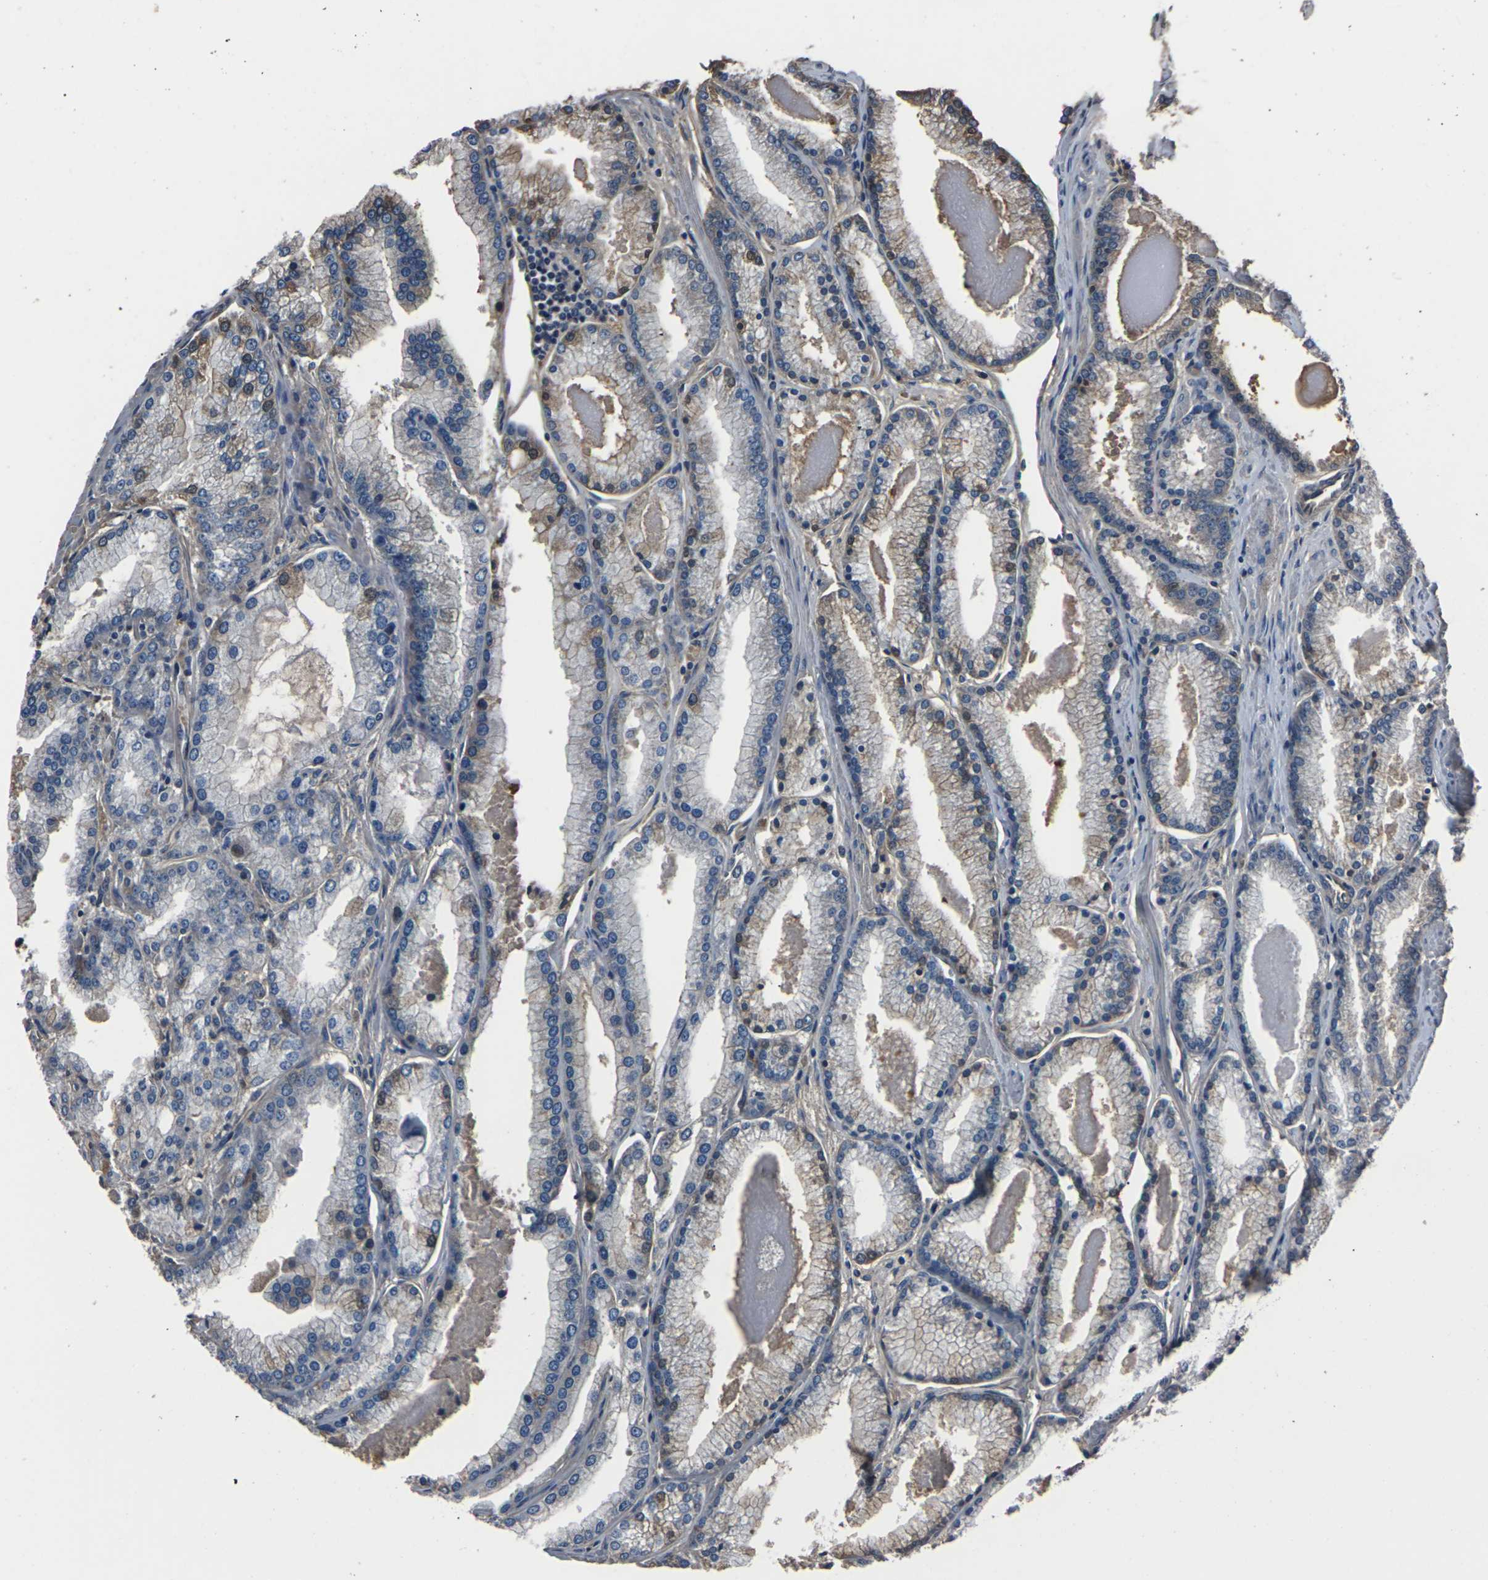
{"staining": {"intensity": "weak", "quantity": "<25%", "location": "cytoplasmic/membranous"}, "tissue": "prostate cancer", "cell_type": "Tumor cells", "image_type": "cancer", "snomed": [{"axis": "morphology", "description": "Adenocarcinoma, High grade"}, {"axis": "topography", "description": "Prostate"}], "caption": "The IHC image has no significant expression in tumor cells of prostate adenocarcinoma (high-grade) tissue. (IHC, brightfield microscopy, high magnification).", "gene": "LEP", "patient": {"sex": "male", "age": 61}}